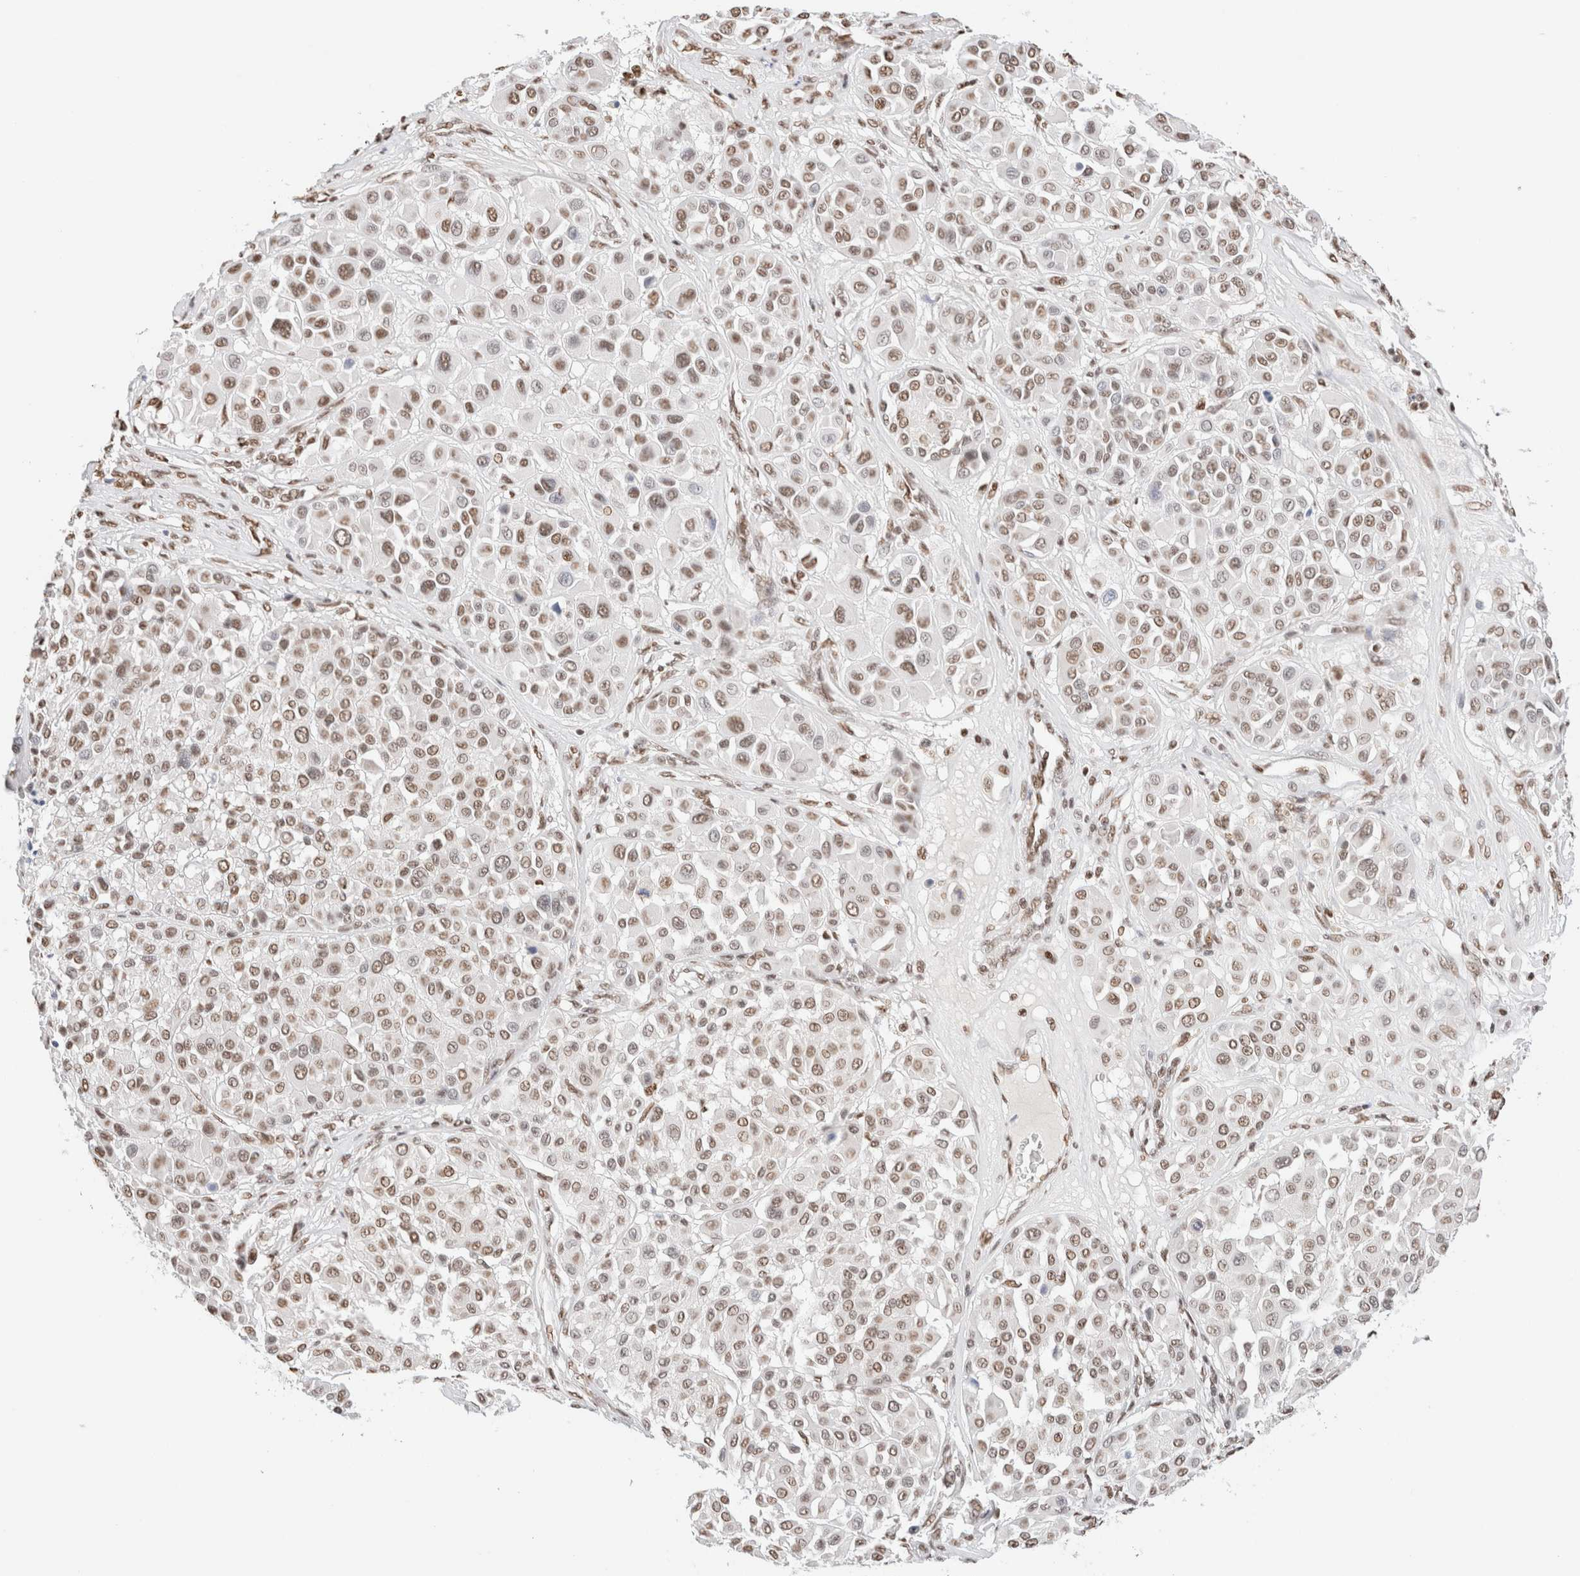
{"staining": {"intensity": "moderate", "quantity": ">75%", "location": "nuclear"}, "tissue": "melanoma", "cell_type": "Tumor cells", "image_type": "cancer", "snomed": [{"axis": "morphology", "description": "Malignant melanoma, Metastatic site"}, {"axis": "topography", "description": "Soft tissue"}], "caption": "Immunohistochemistry (IHC) (DAB) staining of malignant melanoma (metastatic site) demonstrates moderate nuclear protein expression in approximately >75% of tumor cells.", "gene": "SUPT3H", "patient": {"sex": "male", "age": 41}}